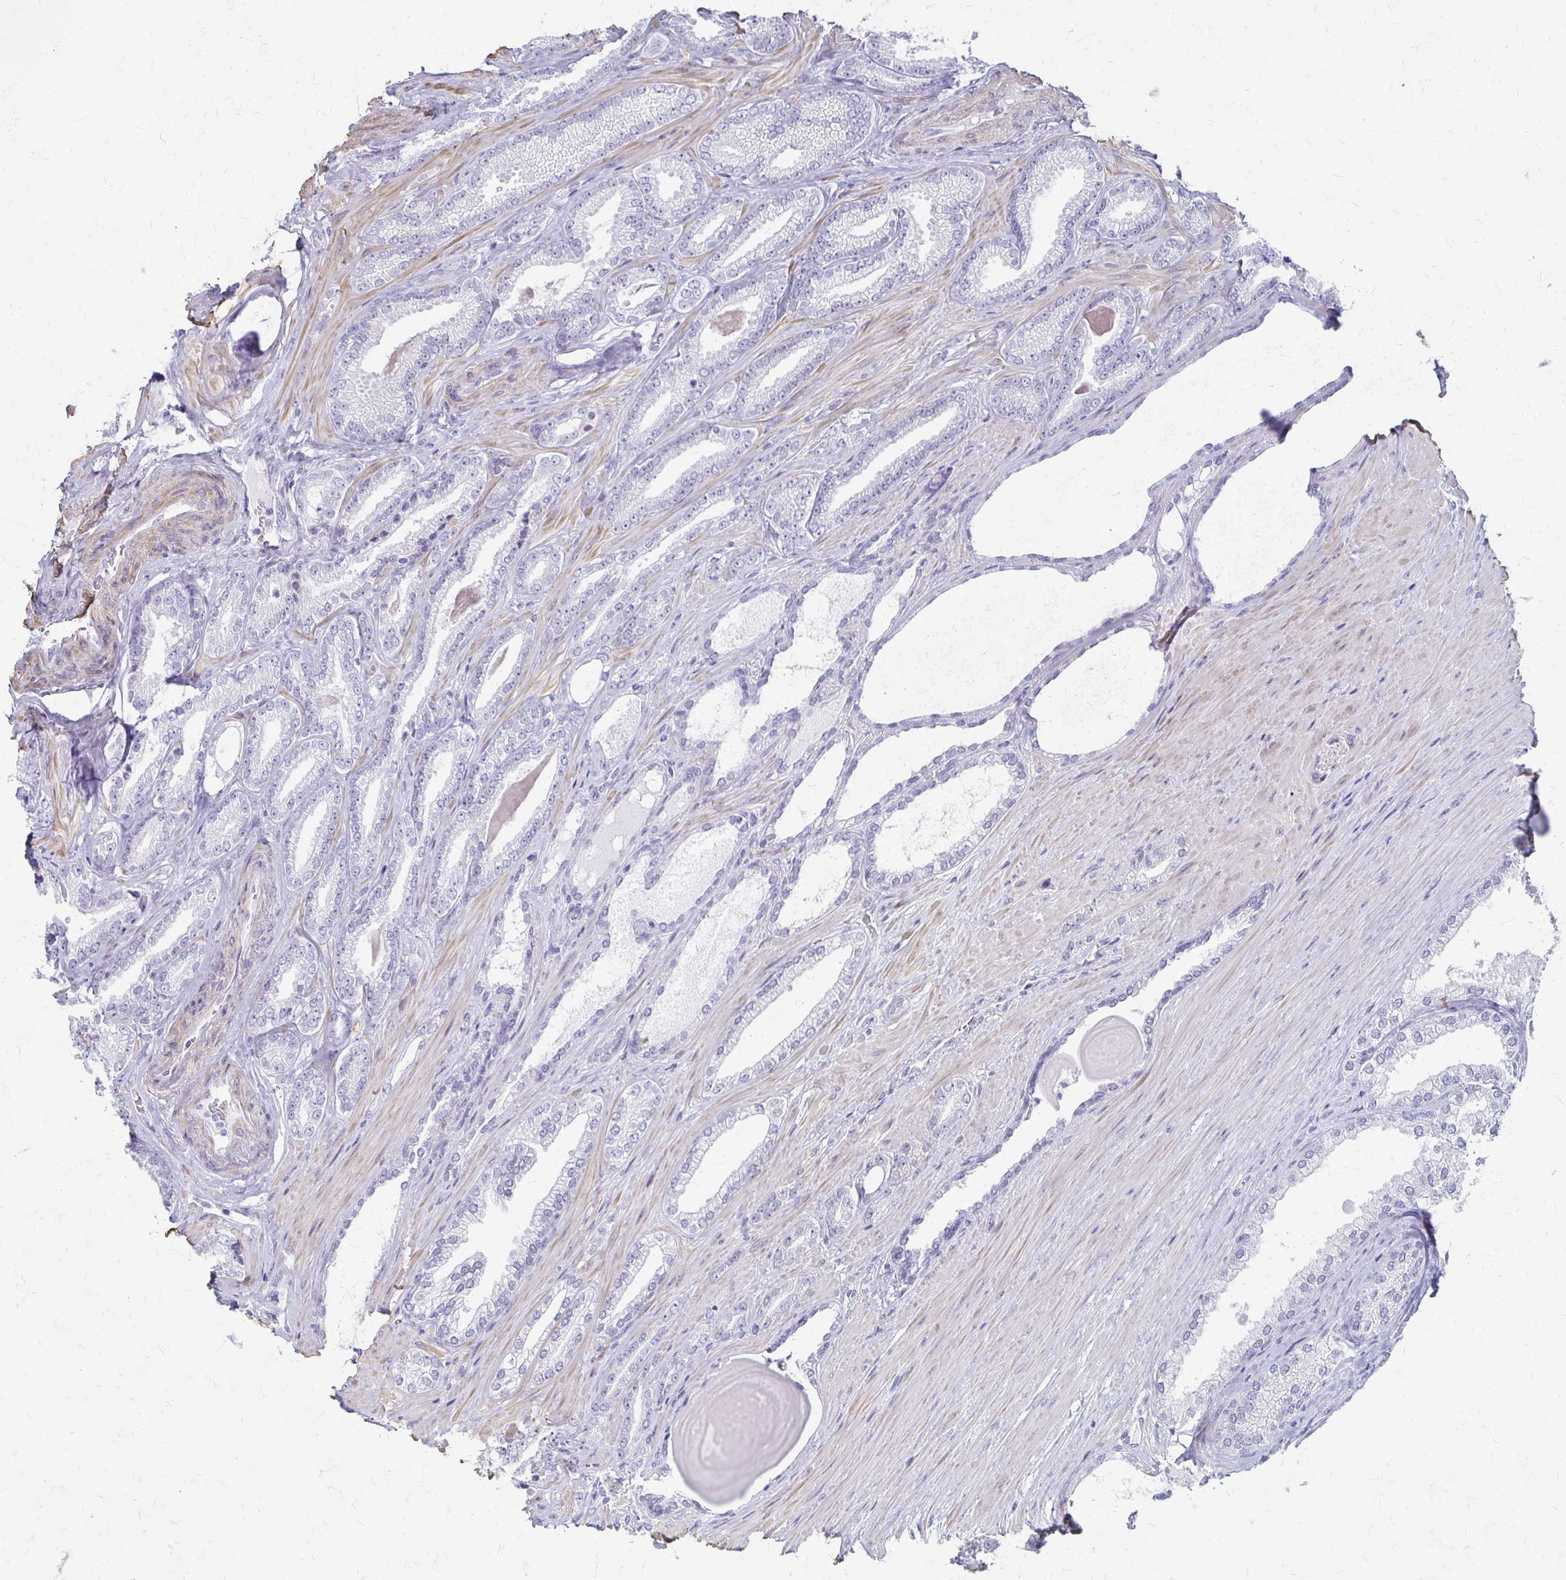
{"staining": {"intensity": "negative", "quantity": "none", "location": "none"}, "tissue": "prostate cancer", "cell_type": "Tumor cells", "image_type": "cancer", "snomed": [{"axis": "morphology", "description": "Adenocarcinoma, Low grade"}, {"axis": "topography", "description": "Prostate"}], "caption": "Image shows no protein staining in tumor cells of prostate cancer tissue.", "gene": "IVL", "patient": {"sex": "male", "age": 61}}